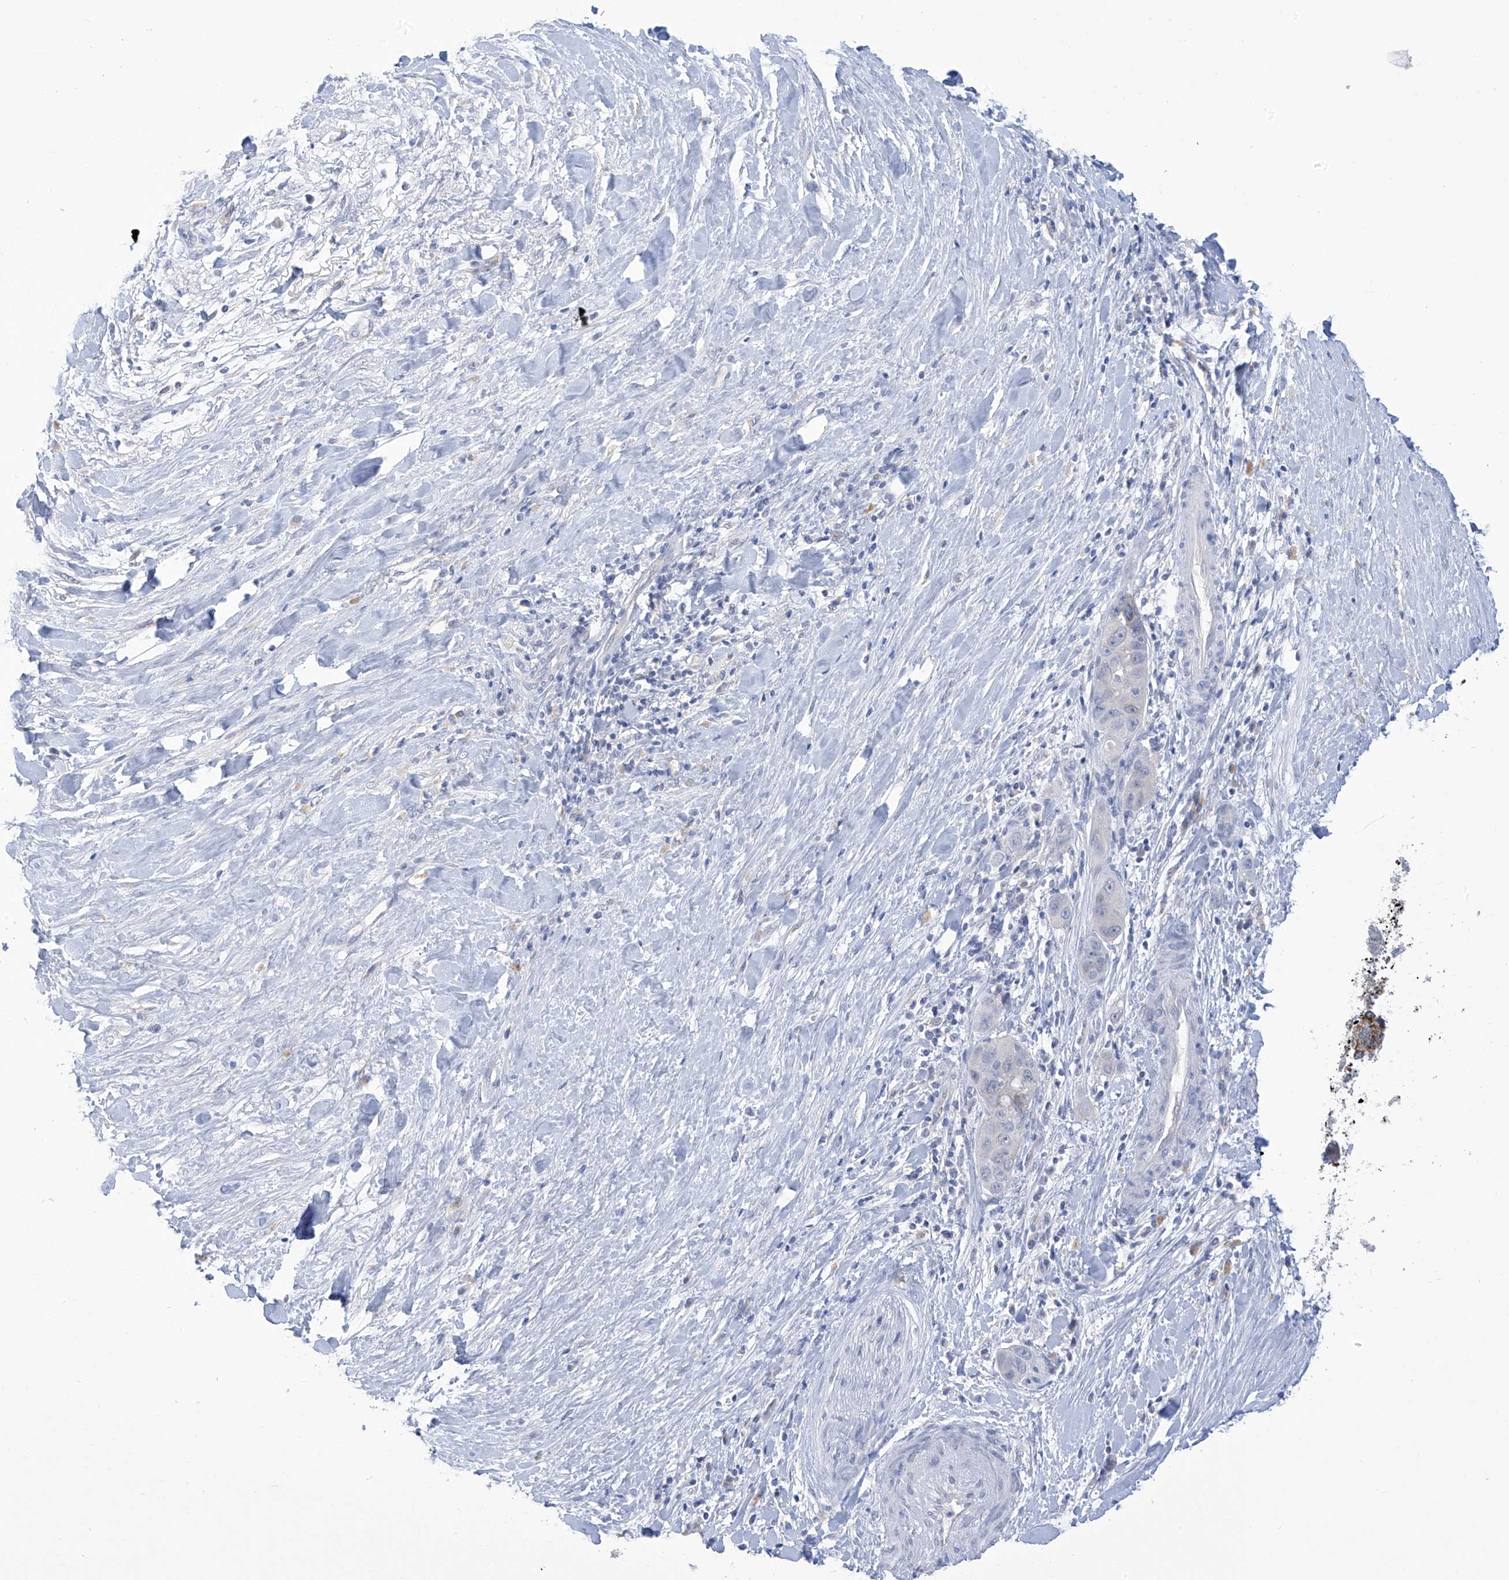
{"staining": {"intensity": "negative", "quantity": "none", "location": "none"}, "tissue": "liver cancer", "cell_type": "Tumor cells", "image_type": "cancer", "snomed": [{"axis": "morphology", "description": "Cholangiocarcinoma"}, {"axis": "topography", "description": "Liver"}], "caption": "Human liver cancer (cholangiocarcinoma) stained for a protein using immunohistochemistry displays no staining in tumor cells.", "gene": "IBA57", "patient": {"sex": "female", "age": 52}}